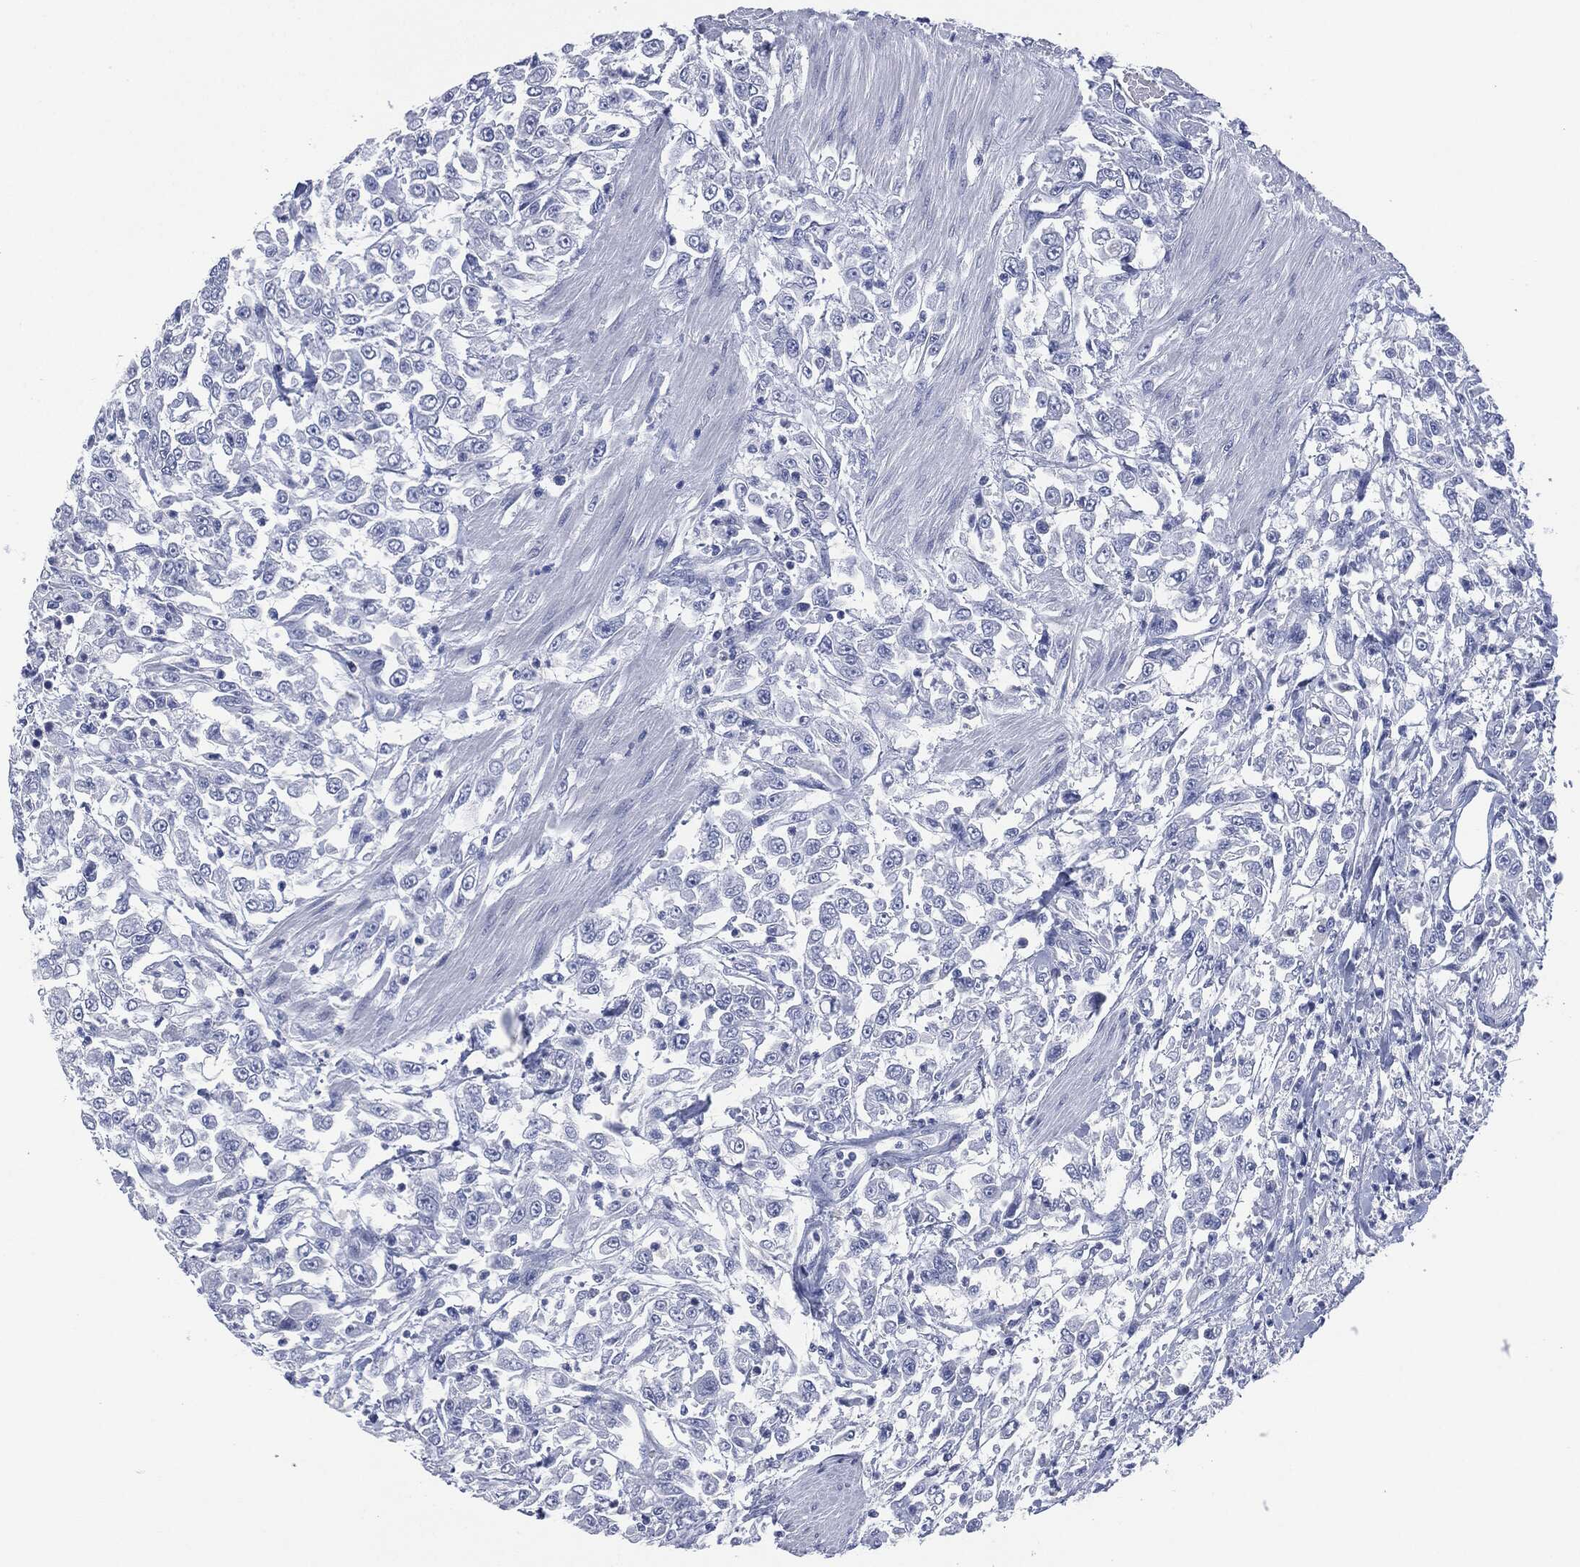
{"staining": {"intensity": "negative", "quantity": "none", "location": "none"}, "tissue": "urothelial cancer", "cell_type": "Tumor cells", "image_type": "cancer", "snomed": [{"axis": "morphology", "description": "Urothelial carcinoma, High grade"}, {"axis": "topography", "description": "Urinary bladder"}], "caption": "Immunohistochemistry (IHC) of human urothelial cancer demonstrates no positivity in tumor cells.", "gene": "MUC16", "patient": {"sex": "male", "age": 46}}